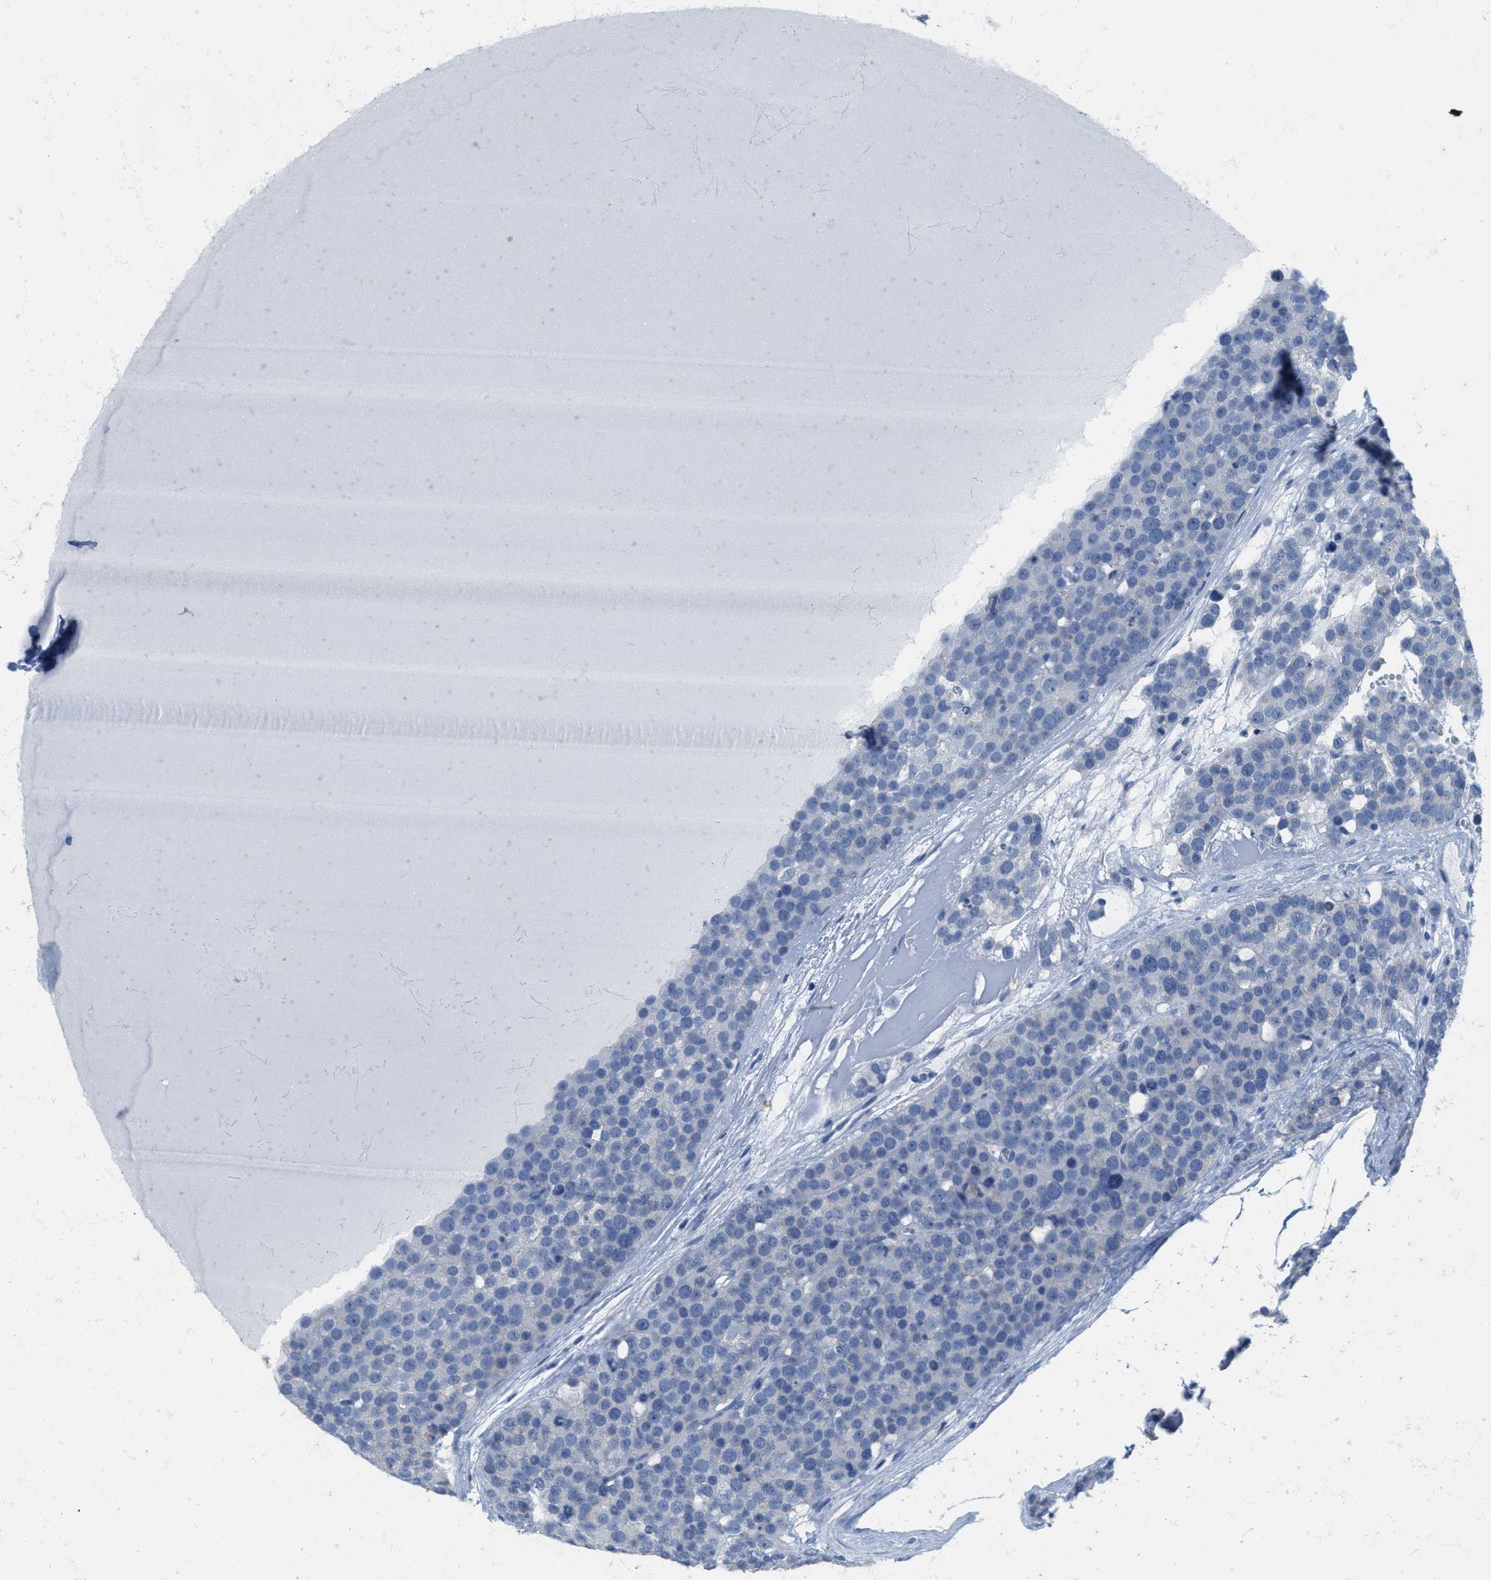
{"staining": {"intensity": "negative", "quantity": "none", "location": "none"}, "tissue": "testis cancer", "cell_type": "Tumor cells", "image_type": "cancer", "snomed": [{"axis": "morphology", "description": "Seminoma, NOS"}, {"axis": "topography", "description": "Testis"}], "caption": "DAB immunohistochemical staining of testis seminoma exhibits no significant staining in tumor cells.", "gene": "ABCB11", "patient": {"sex": "male", "age": 71}}